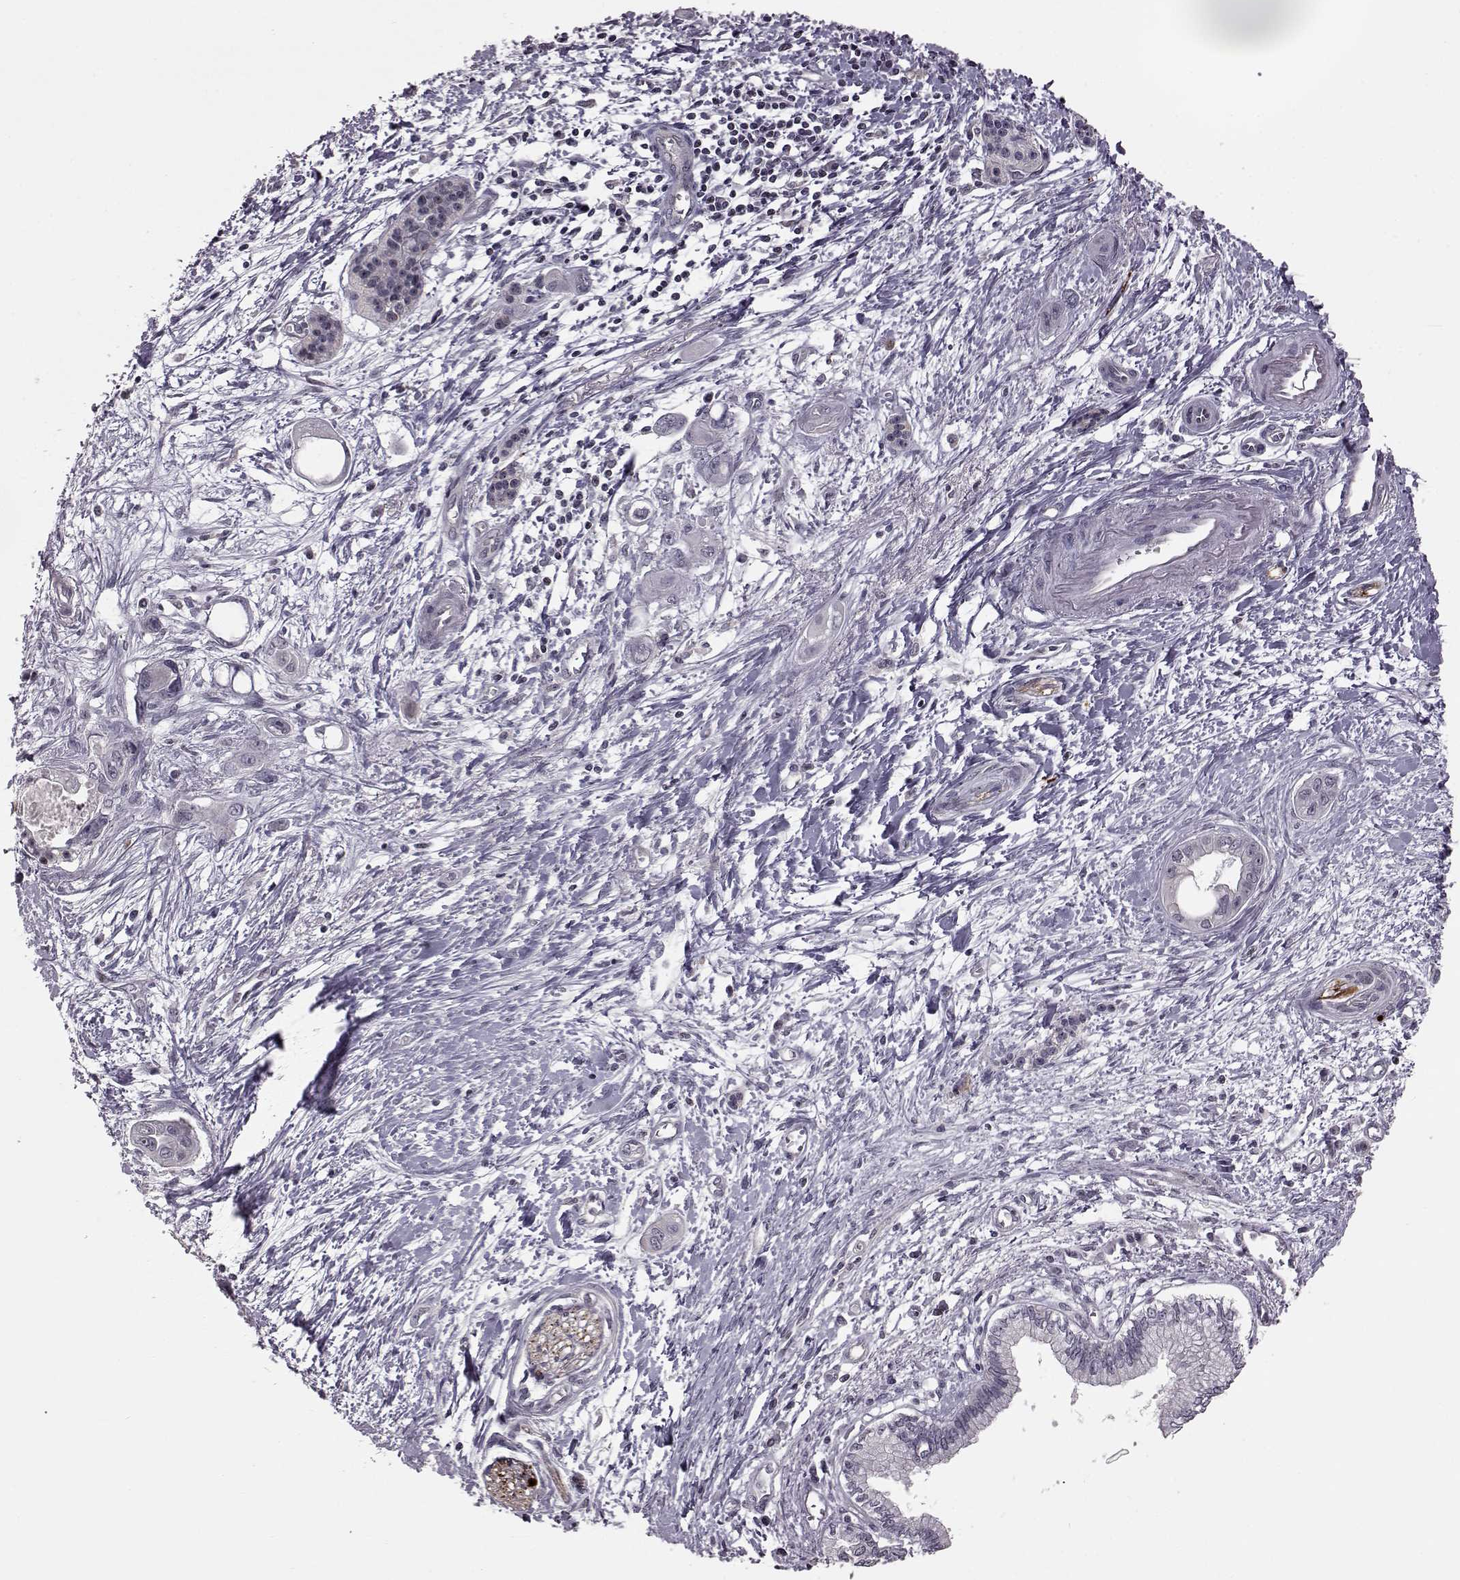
{"staining": {"intensity": "negative", "quantity": "none", "location": "none"}, "tissue": "pancreatic cancer", "cell_type": "Tumor cells", "image_type": "cancer", "snomed": [{"axis": "morphology", "description": "Adenocarcinoma, NOS"}, {"axis": "topography", "description": "Pancreas"}], "caption": "Tumor cells are negative for brown protein staining in adenocarcinoma (pancreatic).", "gene": "GAL", "patient": {"sex": "male", "age": 60}}